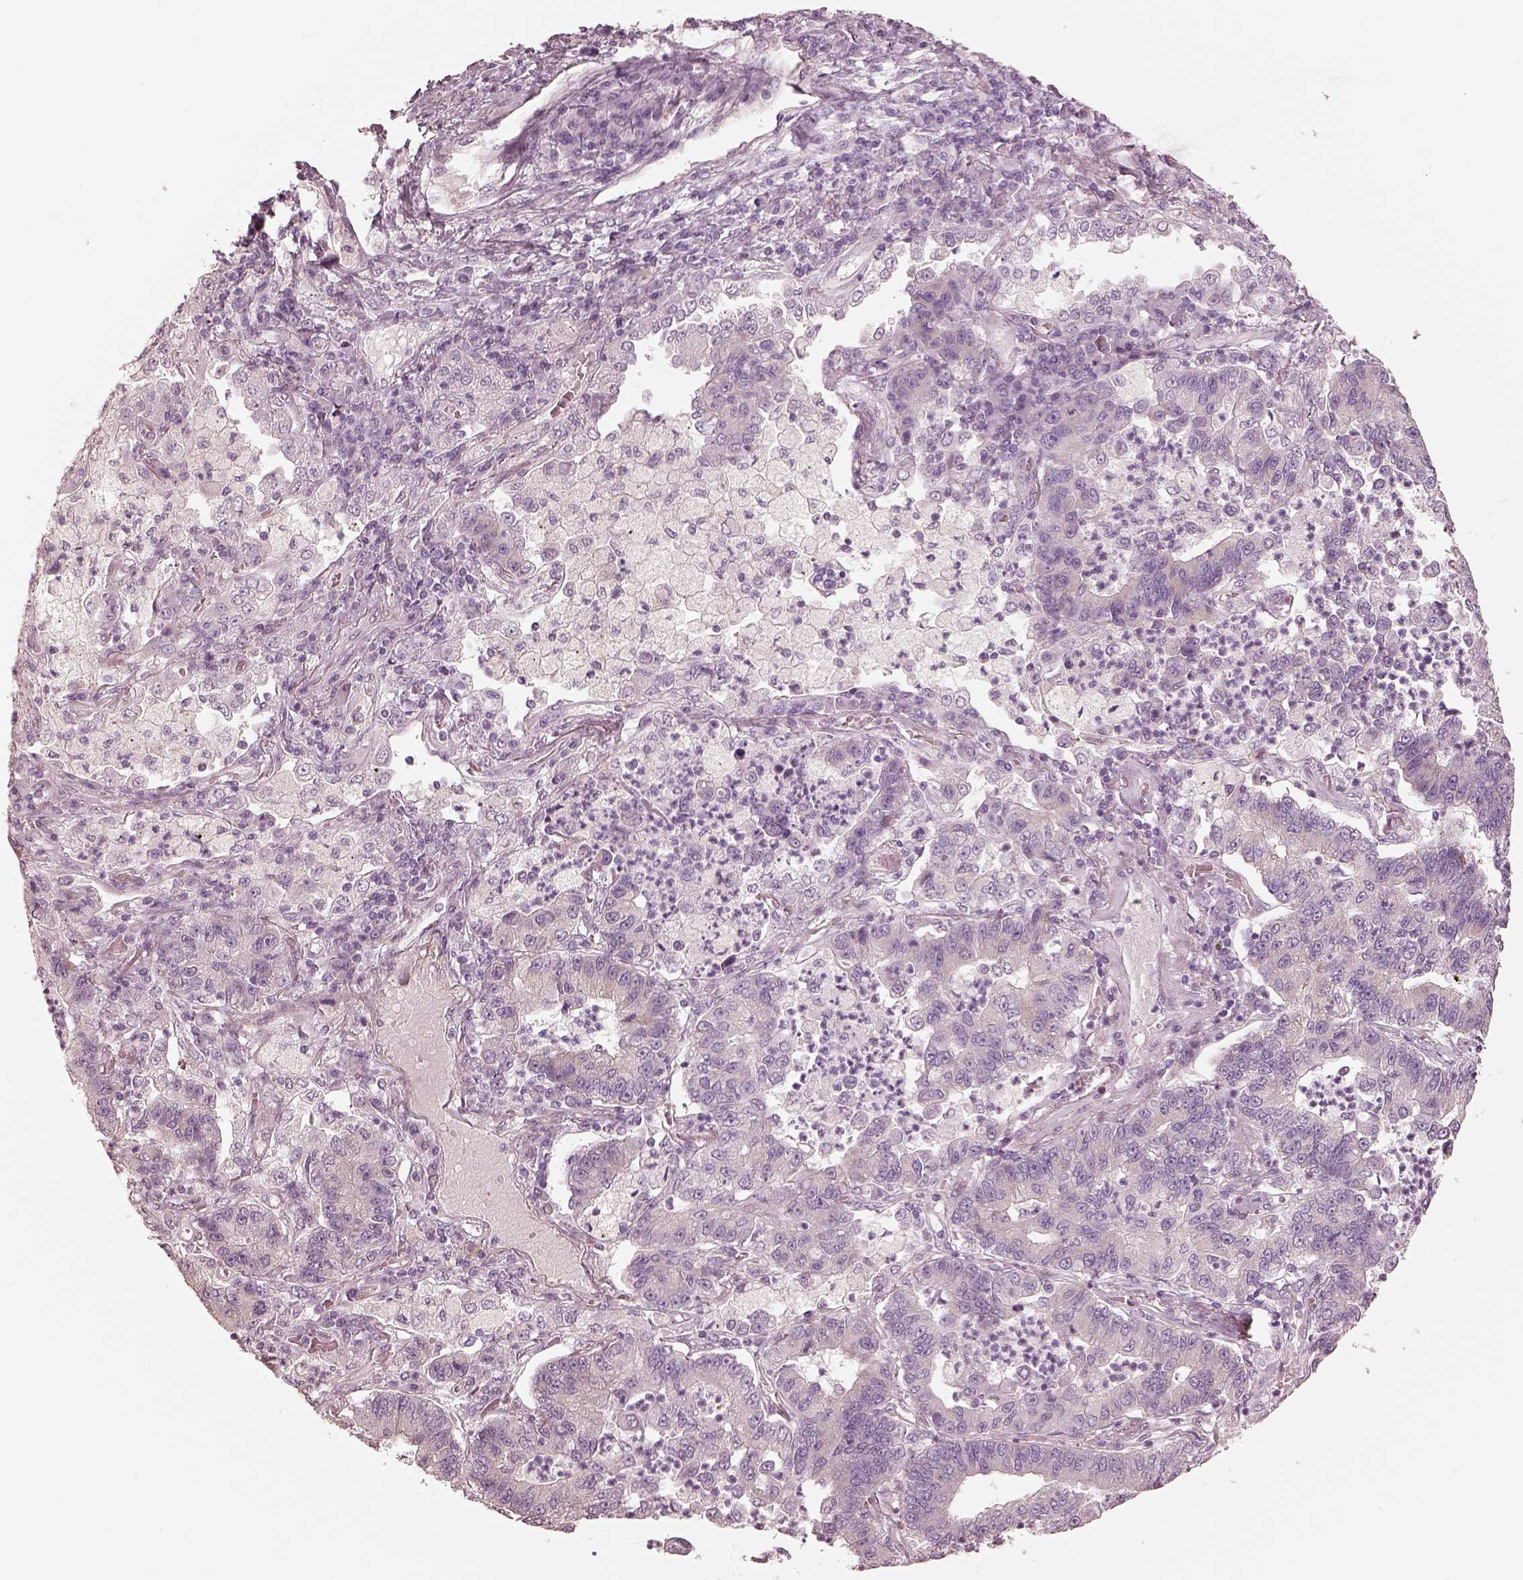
{"staining": {"intensity": "negative", "quantity": "none", "location": "none"}, "tissue": "lung cancer", "cell_type": "Tumor cells", "image_type": "cancer", "snomed": [{"axis": "morphology", "description": "Adenocarcinoma, NOS"}, {"axis": "topography", "description": "Lung"}], "caption": "DAB immunohistochemical staining of lung cancer displays no significant positivity in tumor cells.", "gene": "RAB3C", "patient": {"sex": "female", "age": 57}}